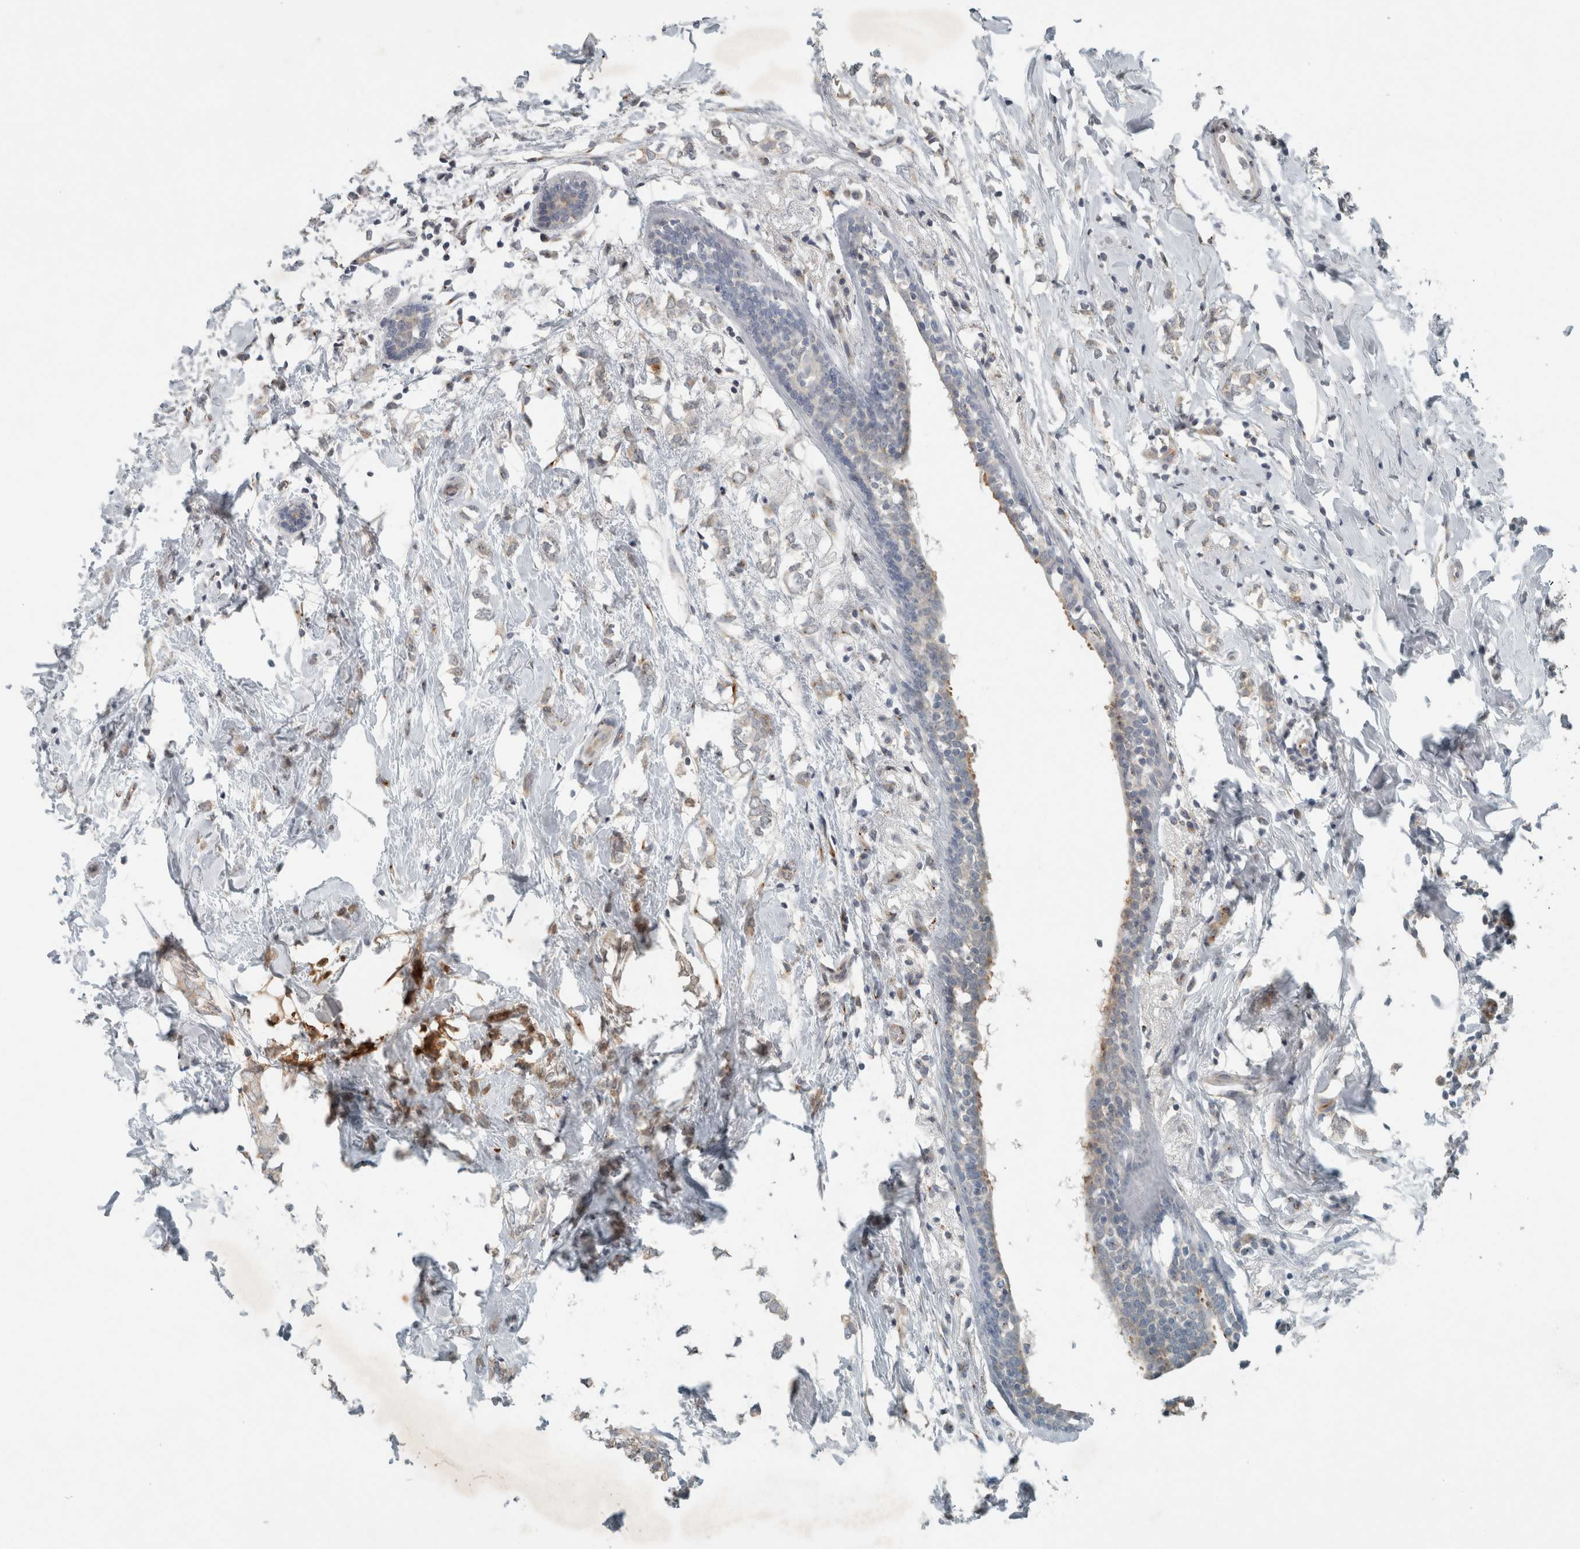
{"staining": {"intensity": "weak", "quantity": "25%-75%", "location": "cytoplasmic/membranous"}, "tissue": "breast cancer", "cell_type": "Tumor cells", "image_type": "cancer", "snomed": [{"axis": "morphology", "description": "Normal tissue, NOS"}, {"axis": "morphology", "description": "Lobular carcinoma"}, {"axis": "topography", "description": "Breast"}], "caption": "Breast lobular carcinoma was stained to show a protein in brown. There is low levels of weak cytoplasmic/membranous expression in about 25%-75% of tumor cells.", "gene": "KIF1C", "patient": {"sex": "female", "age": 47}}